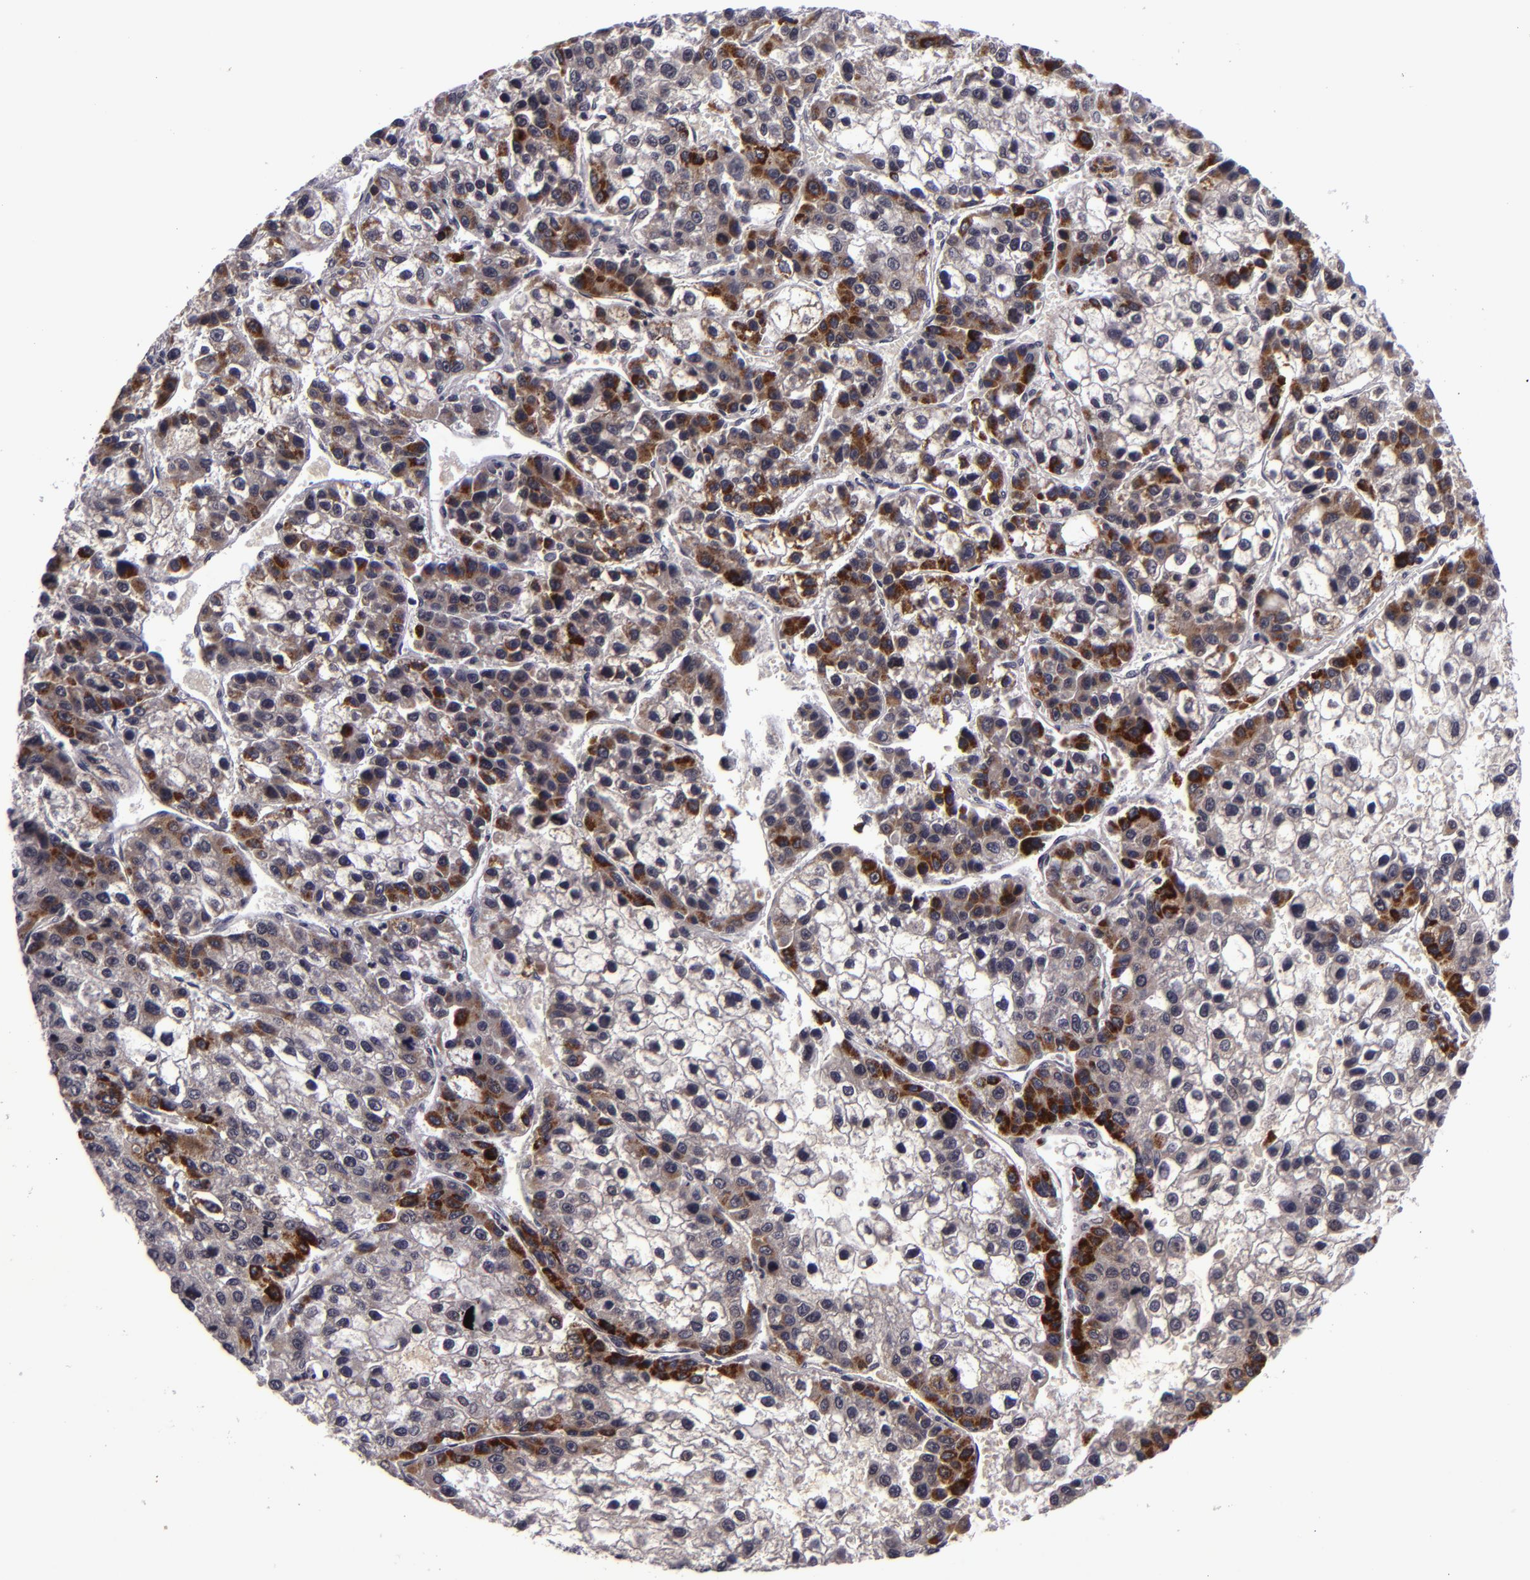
{"staining": {"intensity": "moderate", "quantity": "25%-75%", "location": "cytoplasmic/membranous"}, "tissue": "liver cancer", "cell_type": "Tumor cells", "image_type": "cancer", "snomed": [{"axis": "morphology", "description": "Carcinoma, Hepatocellular, NOS"}, {"axis": "topography", "description": "Liver"}], "caption": "Human liver cancer stained for a protein (brown) shows moderate cytoplasmic/membranous positive staining in approximately 25%-75% of tumor cells.", "gene": "CASP8", "patient": {"sex": "female", "age": 66}}